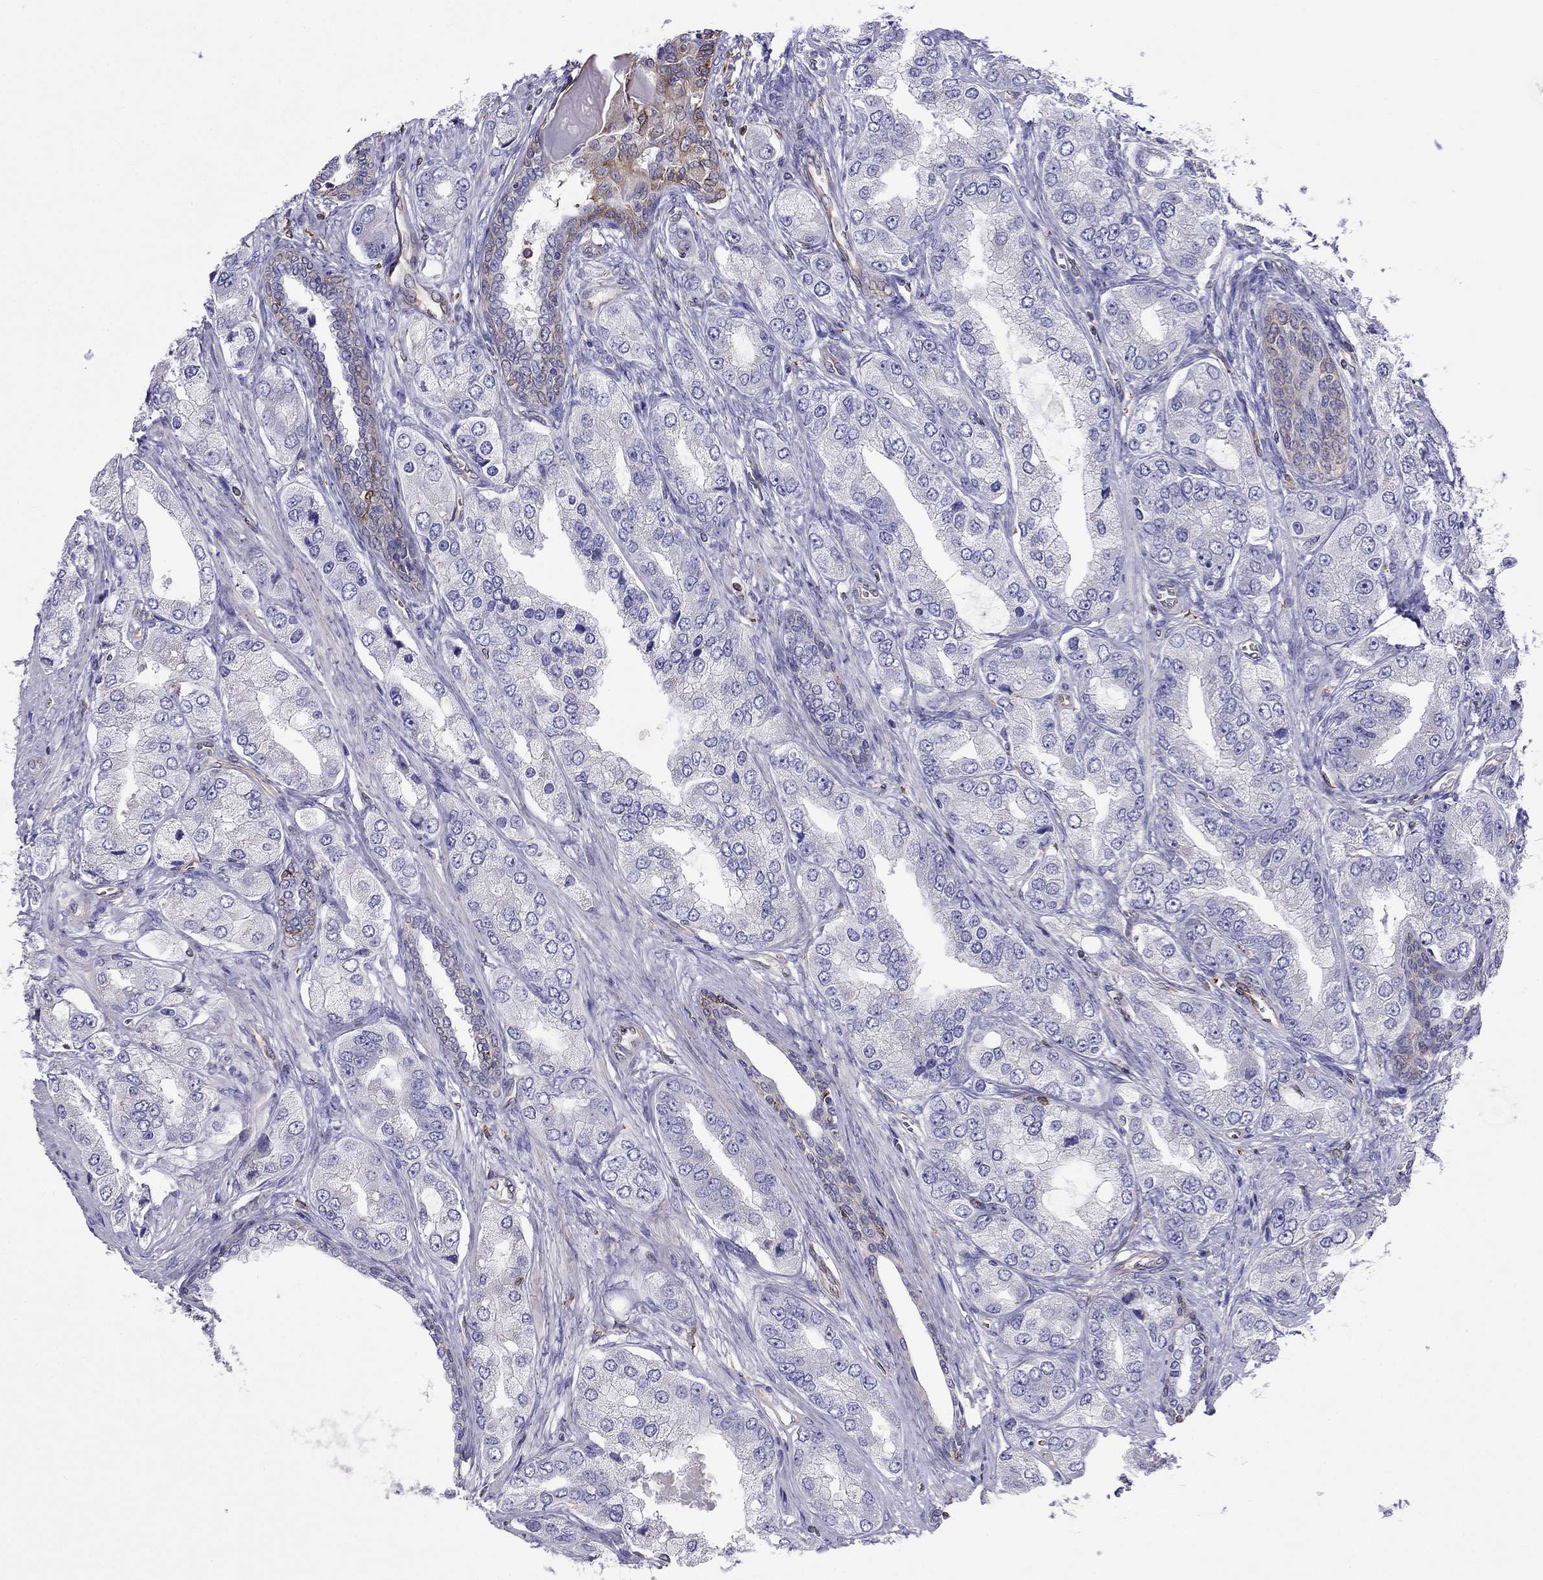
{"staining": {"intensity": "weak", "quantity": "<25%", "location": "cytoplasmic/membranous"}, "tissue": "prostate cancer", "cell_type": "Tumor cells", "image_type": "cancer", "snomed": [{"axis": "morphology", "description": "Adenocarcinoma, Low grade"}, {"axis": "topography", "description": "Prostate"}], "caption": "Prostate cancer stained for a protein using immunohistochemistry exhibits no expression tumor cells.", "gene": "GNAL", "patient": {"sex": "male", "age": 69}}